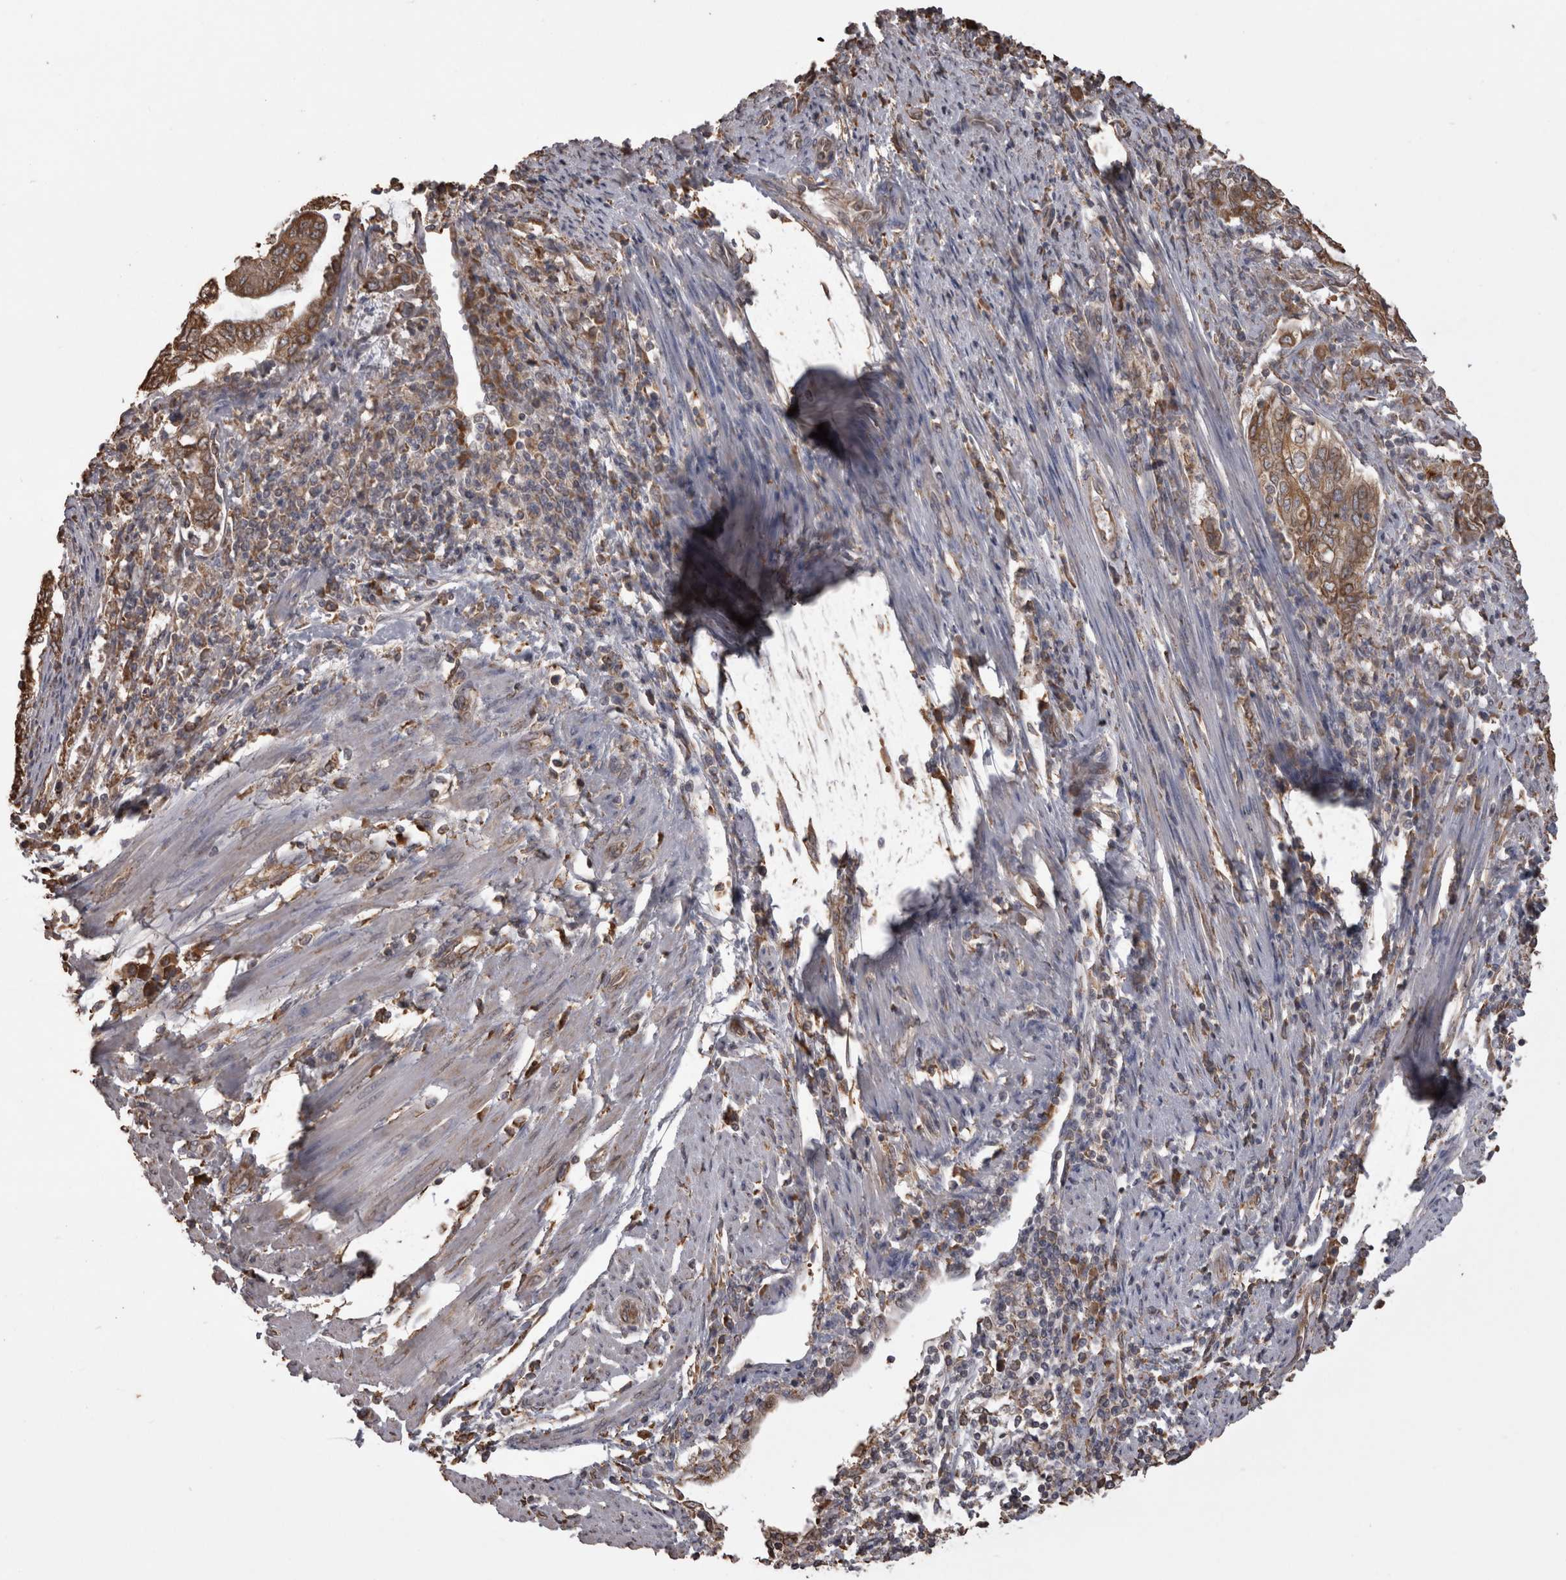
{"staining": {"intensity": "moderate", "quantity": ">75%", "location": "cytoplasmic/membranous"}, "tissue": "endometrial cancer", "cell_type": "Tumor cells", "image_type": "cancer", "snomed": [{"axis": "morphology", "description": "Adenocarcinoma, NOS"}, {"axis": "topography", "description": "Uterus"}, {"axis": "topography", "description": "Endometrium"}], "caption": "Tumor cells exhibit moderate cytoplasmic/membranous expression in approximately >75% of cells in endometrial cancer (adenocarcinoma). (Stains: DAB in brown, nuclei in blue, Microscopy: brightfield microscopy at high magnification).", "gene": "PON2", "patient": {"sex": "female", "age": 70}}